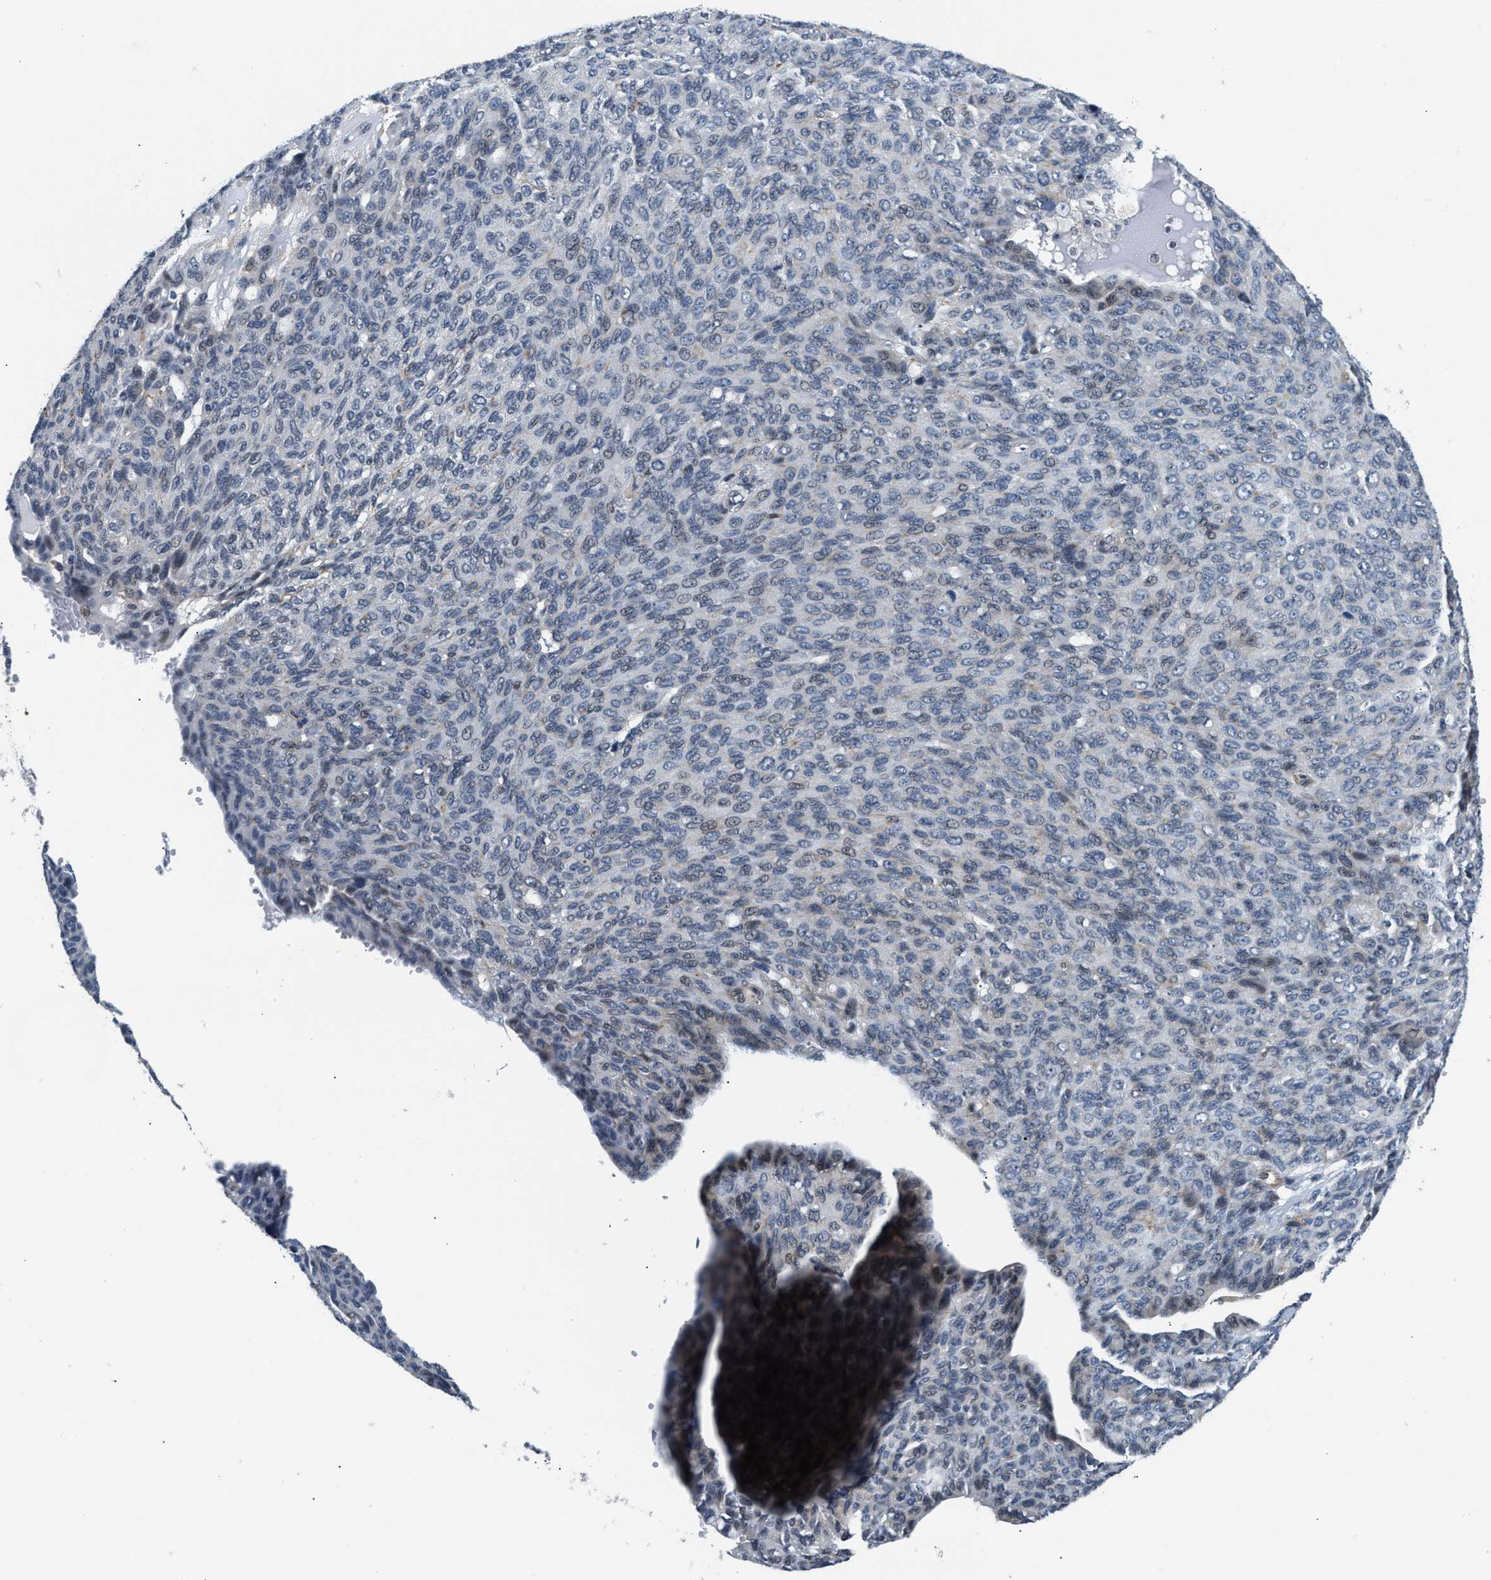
{"staining": {"intensity": "negative", "quantity": "none", "location": "none"}, "tissue": "ovarian cancer", "cell_type": "Tumor cells", "image_type": "cancer", "snomed": [{"axis": "morphology", "description": "Carcinoma, endometroid"}, {"axis": "topography", "description": "Ovary"}], "caption": "Tumor cells are negative for brown protein staining in endometroid carcinoma (ovarian).", "gene": "PPM1H", "patient": {"sex": "female", "age": 60}}